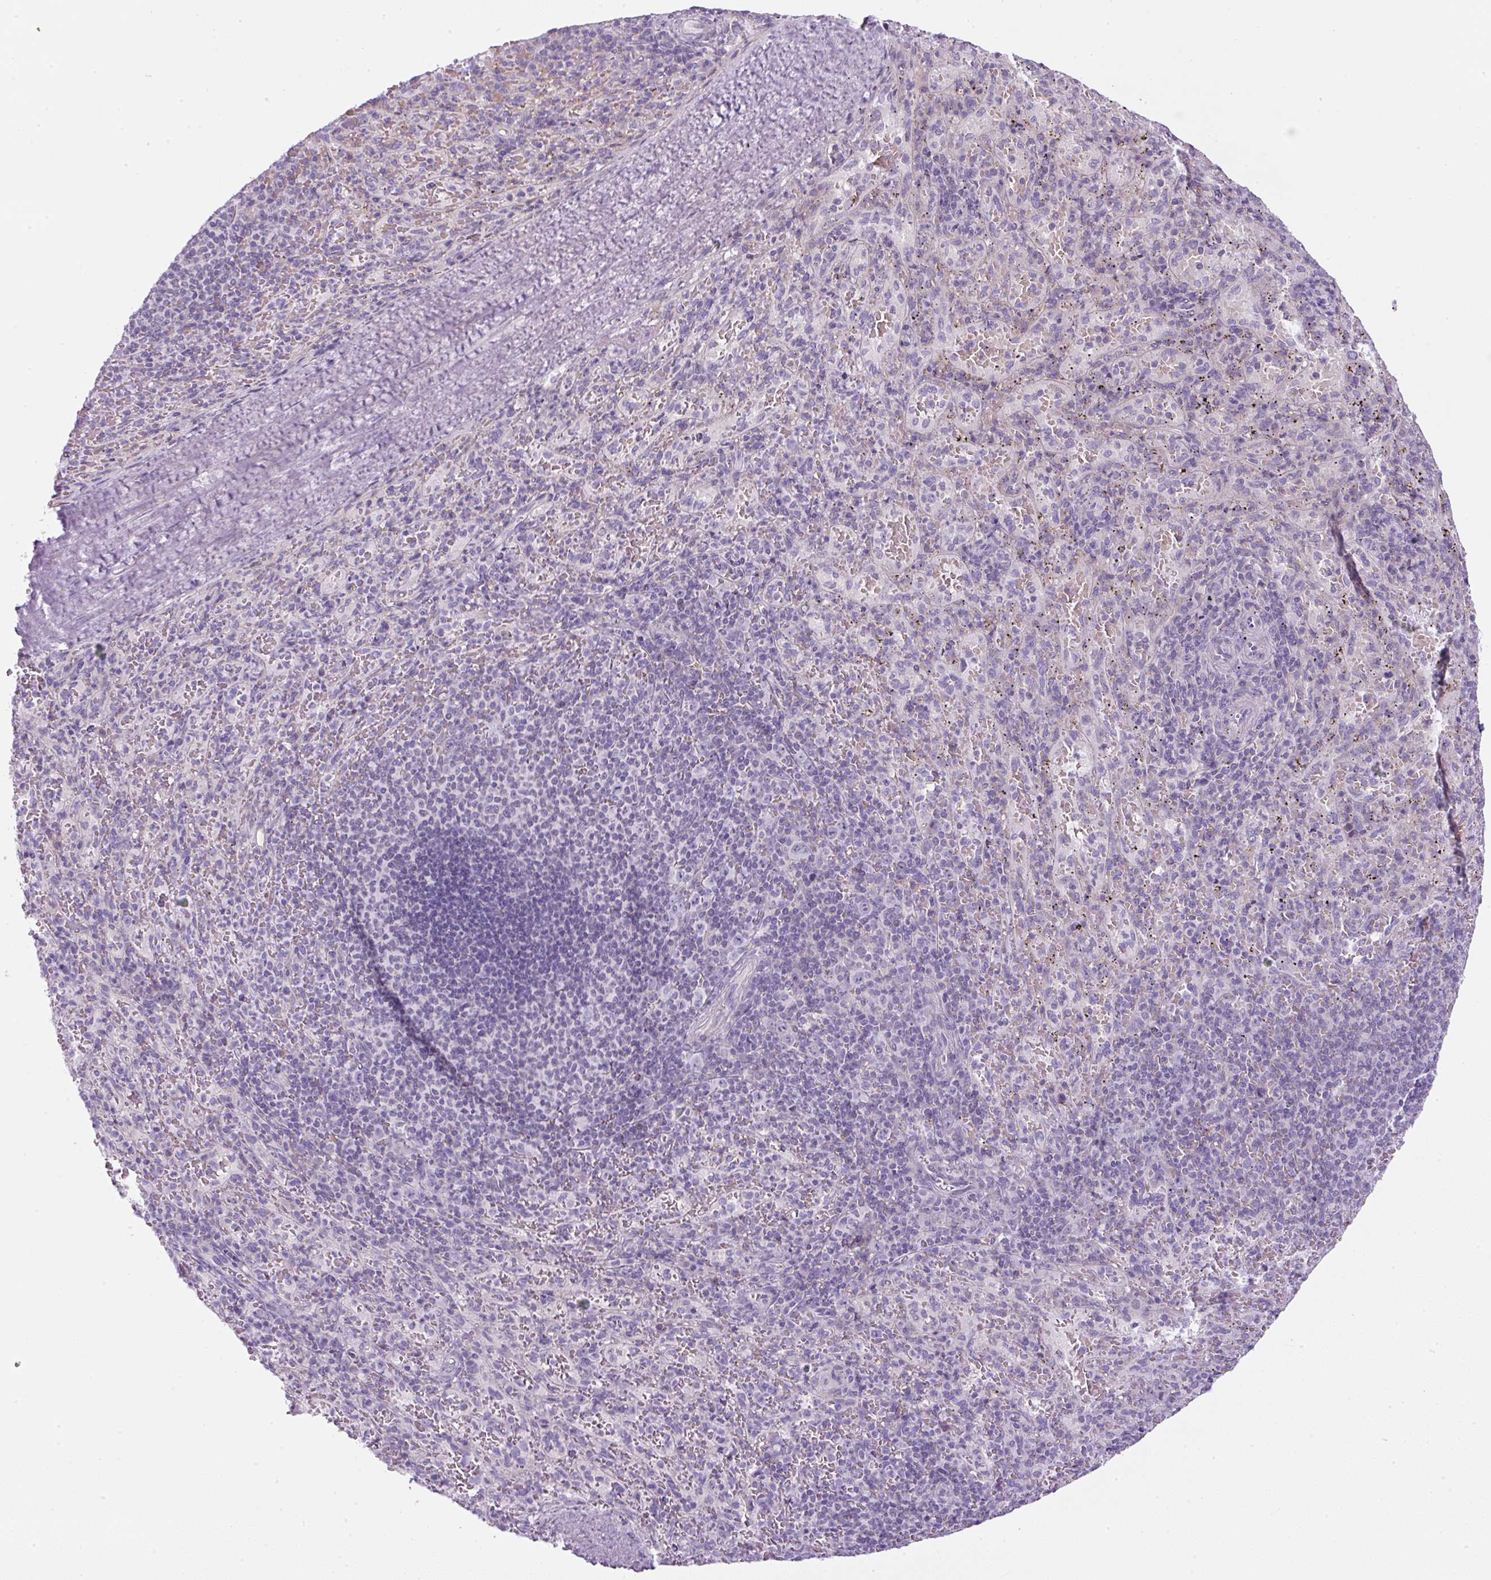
{"staining": {"intensity": "negative", "quantity": "none", "location": "none"}, "tissue": "spleen", "cell_type": "Cells in red pulp", "image_type": "normal", "snomed": [{"axis": "morphology", "description": "Normal tissue, NOS"}, {"axis": "topography", "description": "Spleen"}], "caption": "Immunohistochemistry (IHC) image of benign spleen: human spleen stained with DAB reveals no significant protein staining in cells in red pulp. (Stains: DAB immunohistochemistry with hematoxylin counter stain, Microscopy: brightfield microscopy at high magnification).", "gene": "FGFBP3", "patient": {"sex": "male", "age": 57}}